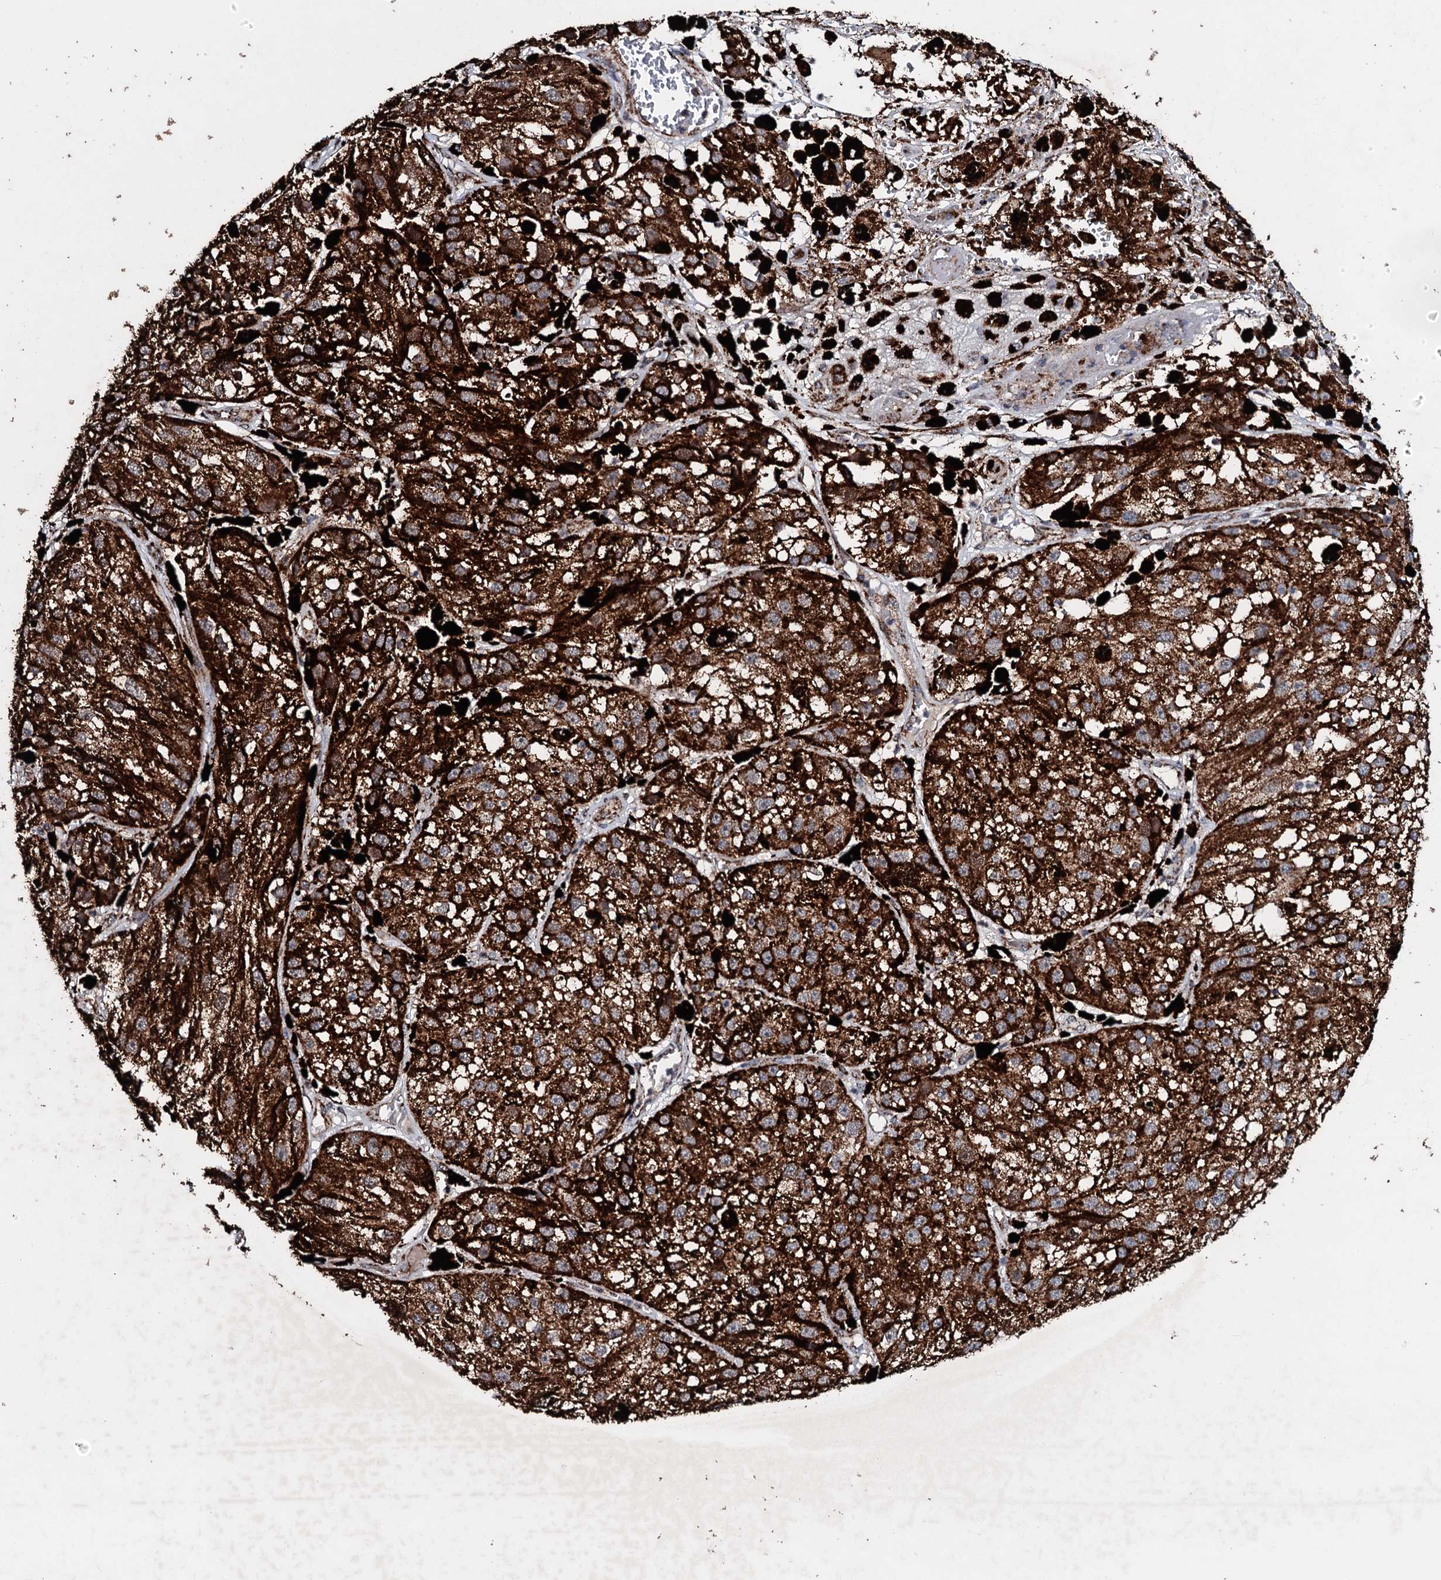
{"staining": {"intensity": "strong", "quantity": ">75%", "location": "cytoplasmic/membranous"}, "tissue": "melanoma", "cell_type": "Tumor cells", "image_type": "cancer", "snomed": [{"axis": "morphology", "description": "Malignant melanoma, NOS"}, {"axis": "topography", "description": "Skin"}], "caption": "Immunohistochemistry of human melanoma exhibits high levels of strong cytoplasmic/membranous expression in about >75% of tumor cells.", "gene": "DYNC2I2", "patient": {"sex": "male", "age": 88}}